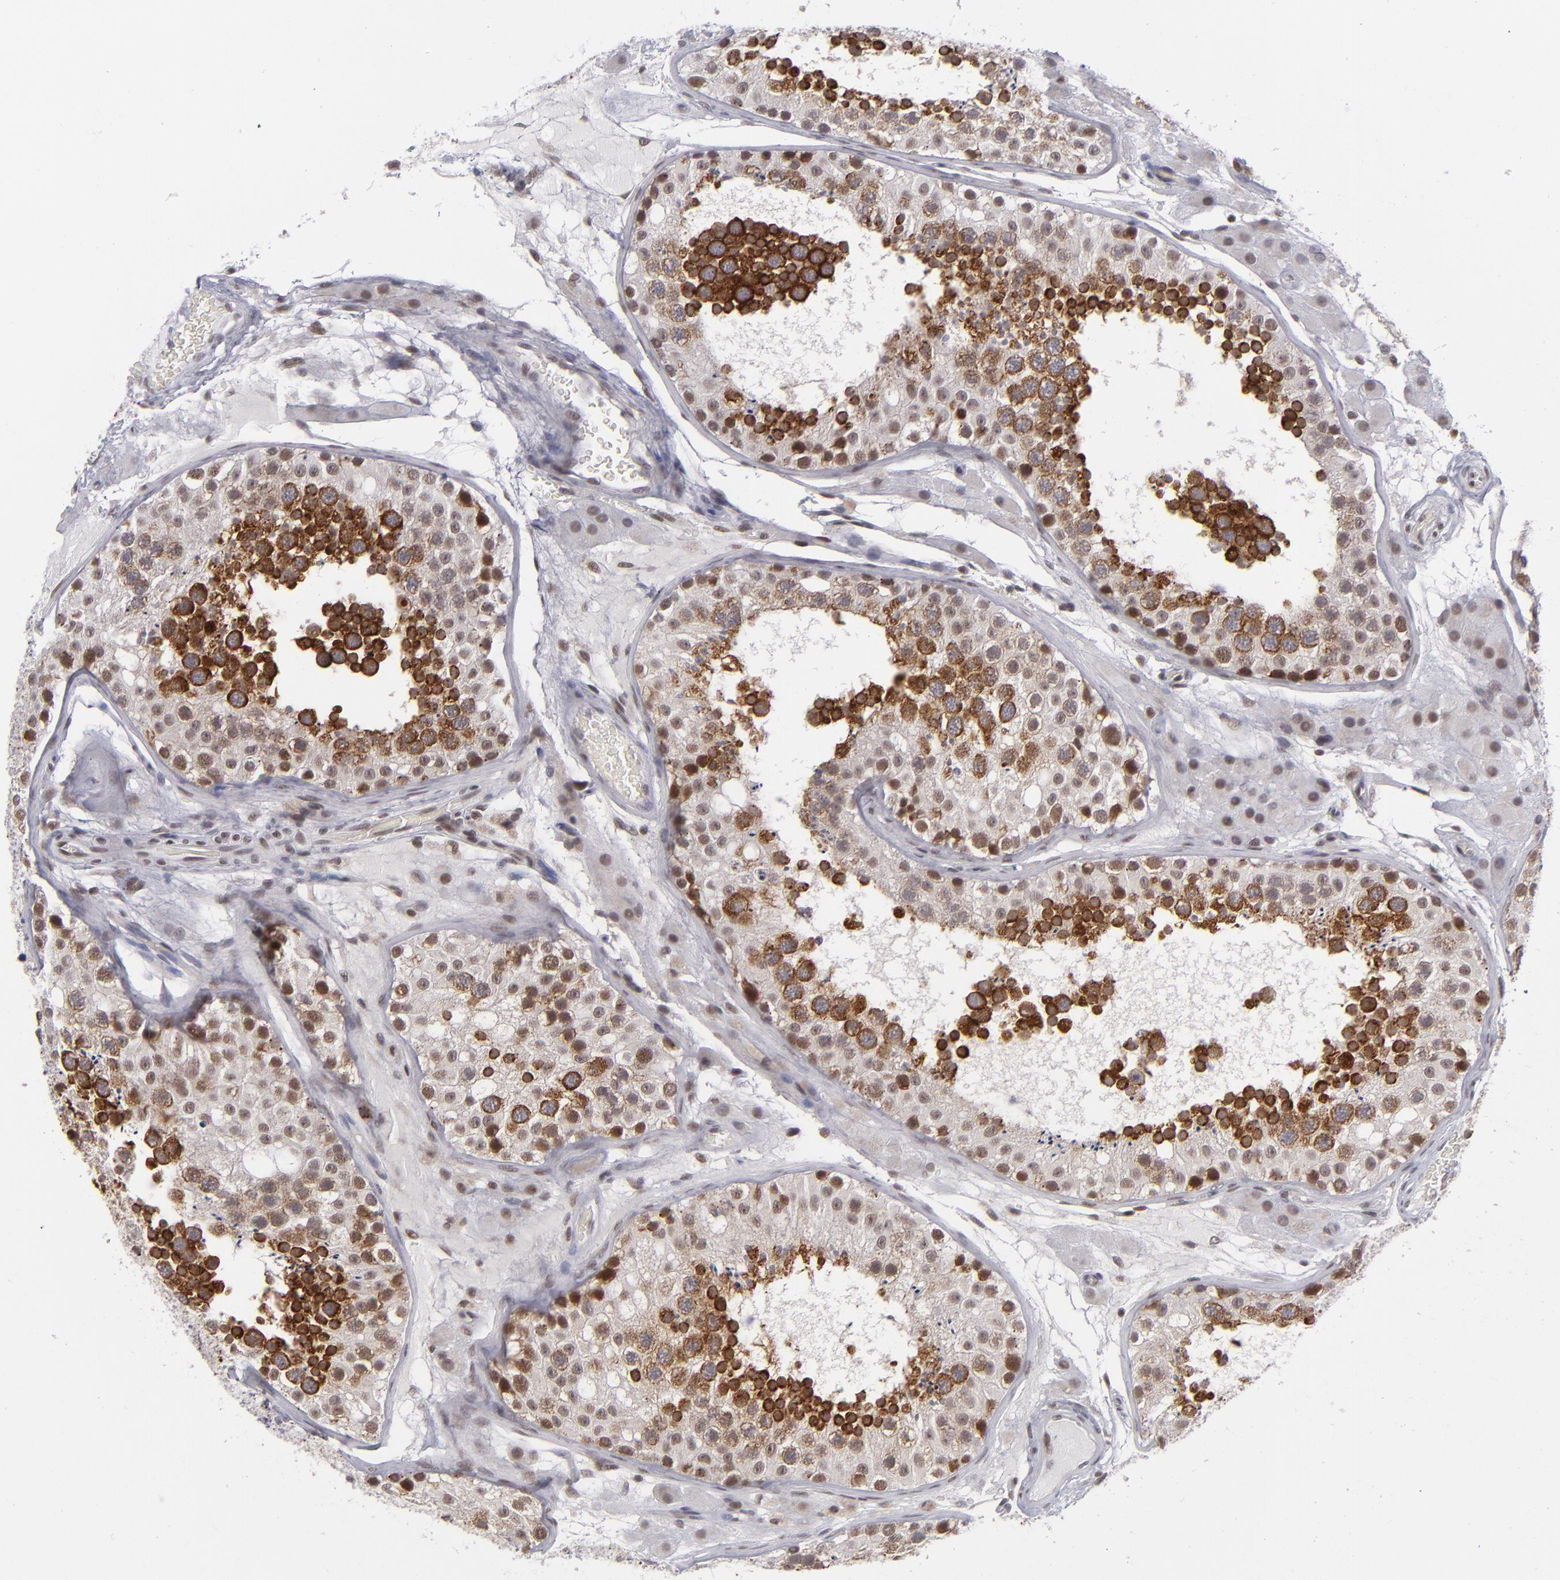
{"staining": {"intensity": "strong", "quantity": "25%-75%", "location": "cytoplasmic/membranous"}, "tissue": "testis", "cell_type": "Cells in seminiferous ducts", "image_type": "normal", "snomed": [{"axis": "morphology", "description": "Normal tissue, NOS"}, {"axis": "topography", "description": "Testis"}], "caption": "Testis stained with DAB (3,3'-diaminobenzidine) immunohistochemistry shows high levels of strong cytoplasmic/membranous positivity in approximately 25%-75% of cells in seminiferous ducts.", "gene": "MLLT3", "patient": {"sex": "male", "age": 26}}